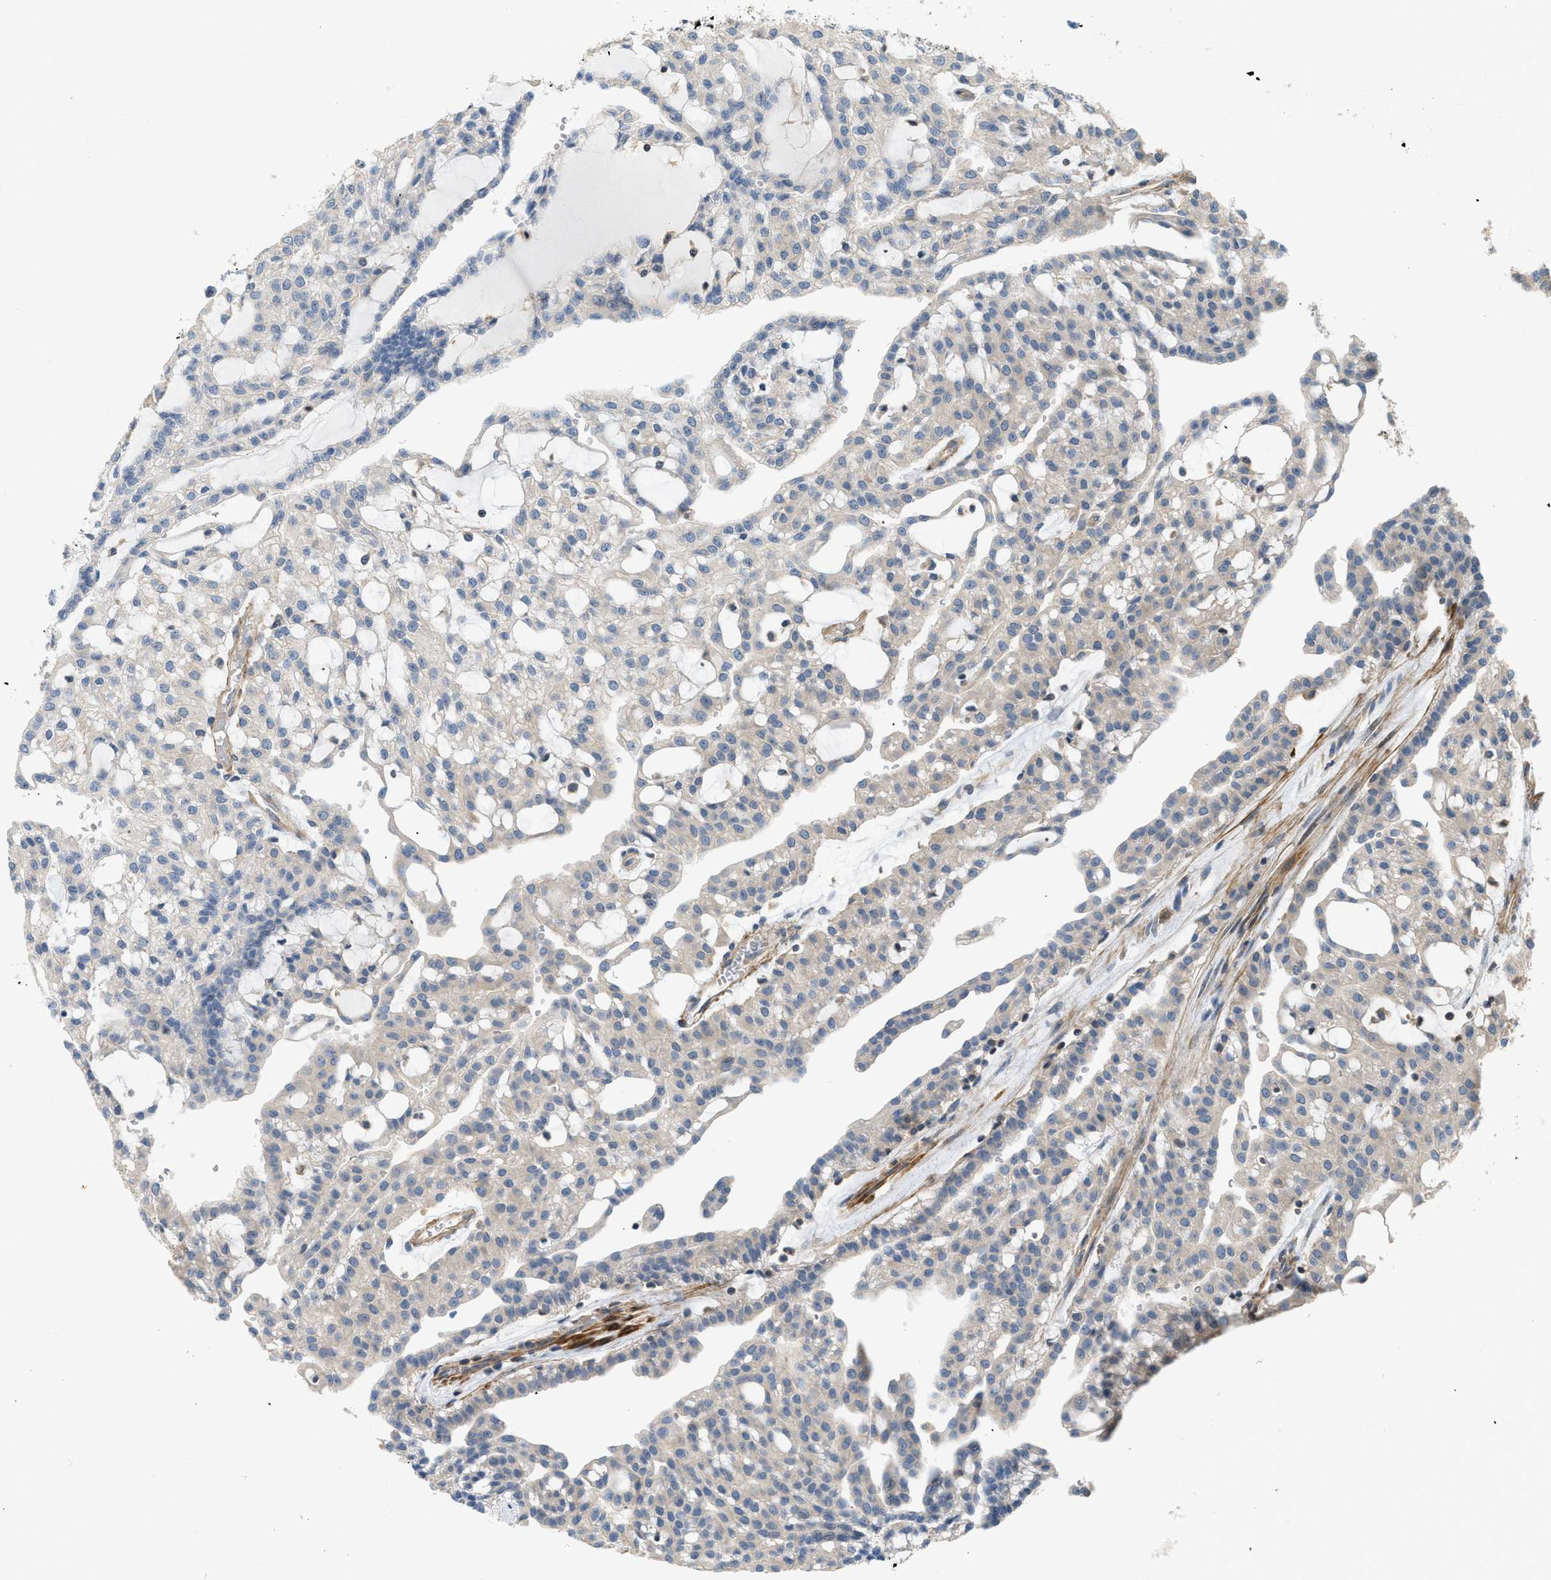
{"staining": {"intensity": "negative", "quantity": "none", "location": "none"}, "tissue": "renal cancer", "cell_type": "Tumor cells", "image_type": "cancer", "snomed": [{"axis": "morphology", "description": "Adenocarcinoma, NOS"}, {"axis": "topography", "description": "Kidney"}], "caption": "Protein analysis of renal adenocarcinoma displays no significant staining in tumor cells. Brightfield microscopy of immunohistochemistry (IHC) stained with DAB (brown) and hematoxylin (blue), captured at high magnification.", "gene": "BTN3A2", "patient": {"sex": "male", "age": 63}}